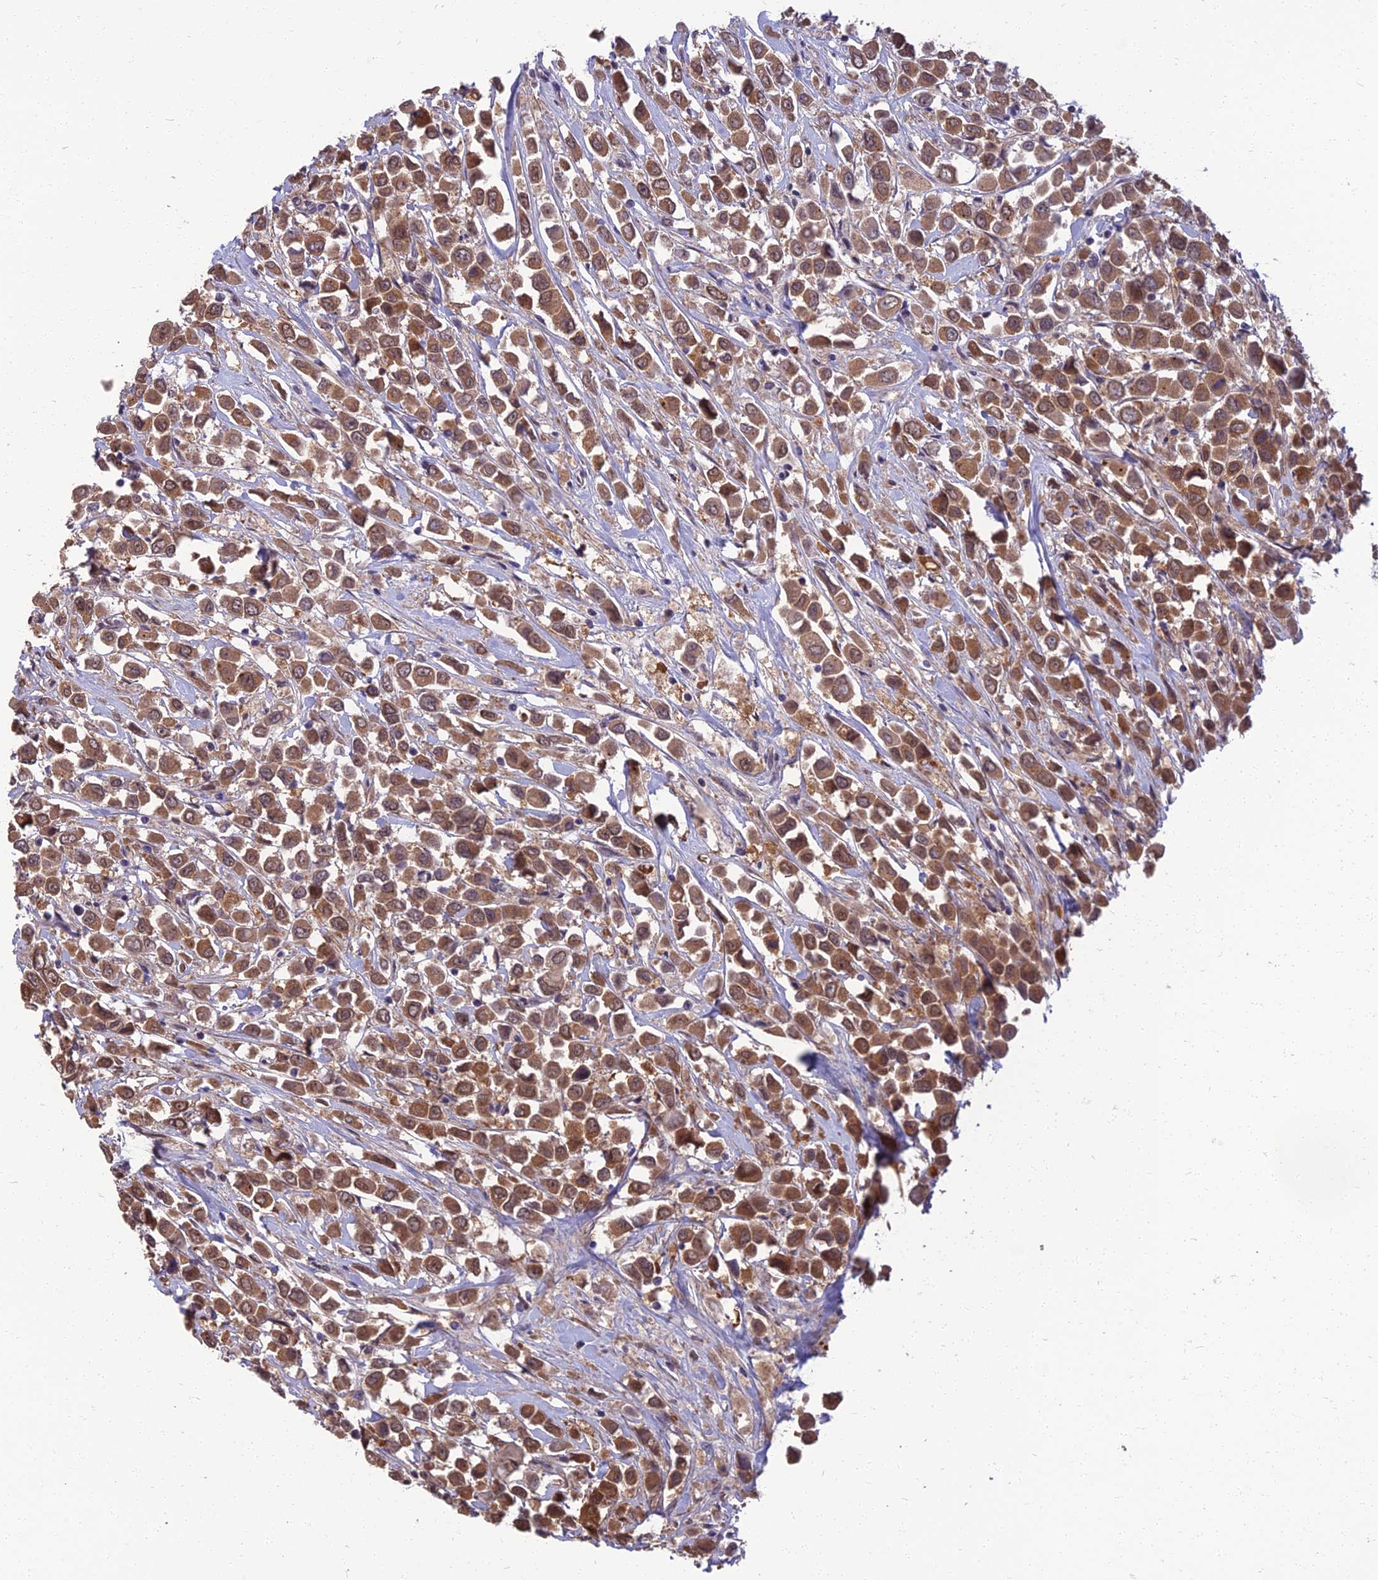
{"staining": {"intensity": "moderate", "quantity": ">75%", "location": "cytoplasmic/membranous,nuclear"}, "tissue": "breast cancer", "cell_type": "Tumor cells", "image_type": "cancer", "snomed": [{"axis": "morphology", "description": "Duct carcinoma"}, {"axis": "topography", "description": "Breast"}], "caption": "Immunohistochemistry (IHC) histopathology image of neoplastic tissue: breast infiltrating ductal carcinoma stained using IHC exhibits medium levels of moderate protein expression localized specifically in the cytoplasmic/membranous and nuclear of tumor cells, appearing as a cytoplasmic/membranous and nuclear brown color.", "gene": "NR4A3", "patient": {"sex": "female", "age": 61}}